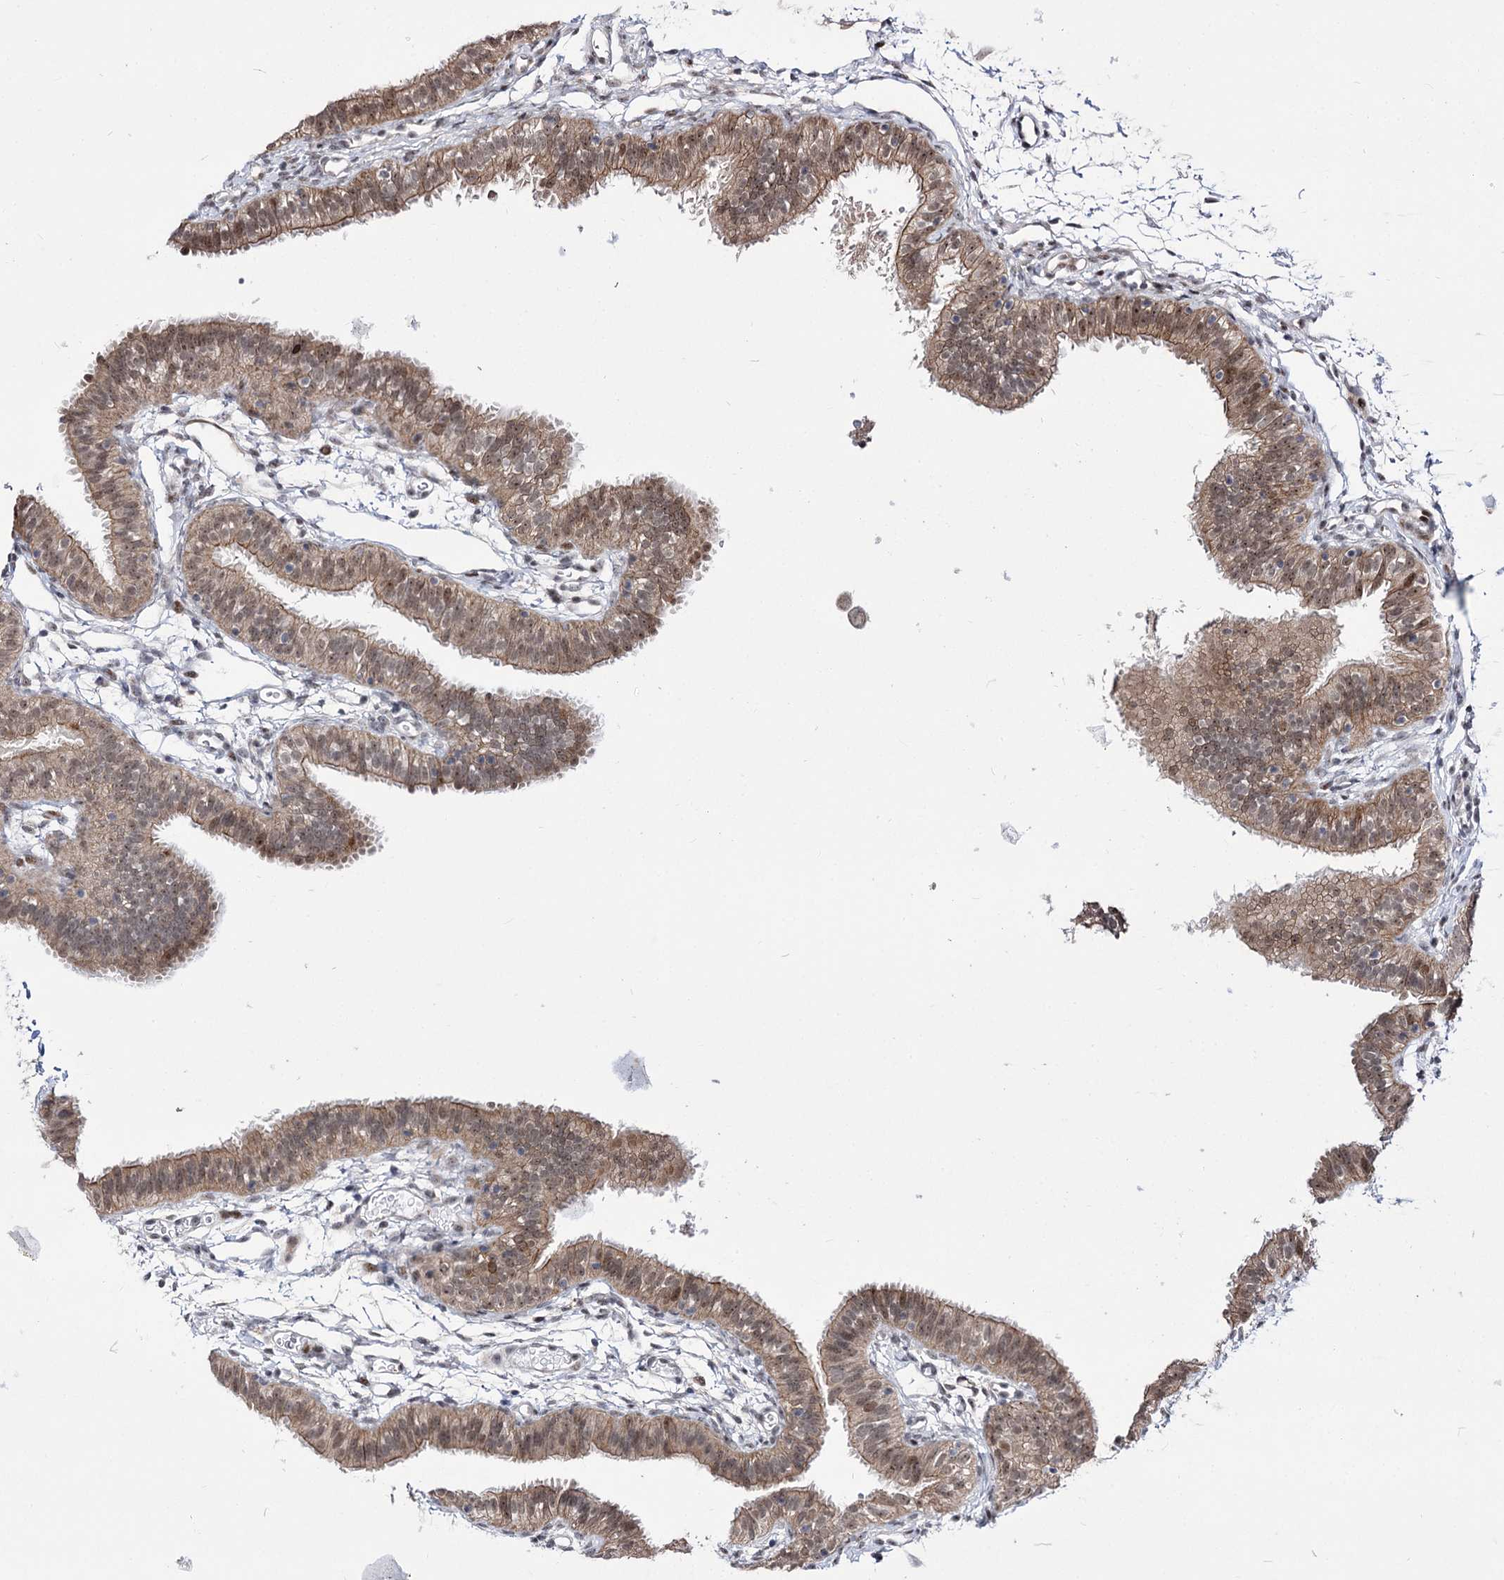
{"staining": {"intensity": "moderate", "quantity": ">75%", "location": "cytoplasmic/membranous,nuclear"}, "tissue": "fallopian tube", "cell_type": "Glandular cells", "image_type": "normal", "snomed": [{"axis": "morphology", "description": "Normal tissue, NOS"}, {"axis": "topography", "description": "Fallopian tube"}], "caption": "DAB immunohistochemical staining of unremarkable human fallopian tube displays moderate cytoplasmic/membranous,nuclear protein positivity in about >75% of glandular cells. The protein is shown in brown color, while the nuclei are stained blue.", "gene": "STOX1", "patient": {"sex": "female", "age": 35}}